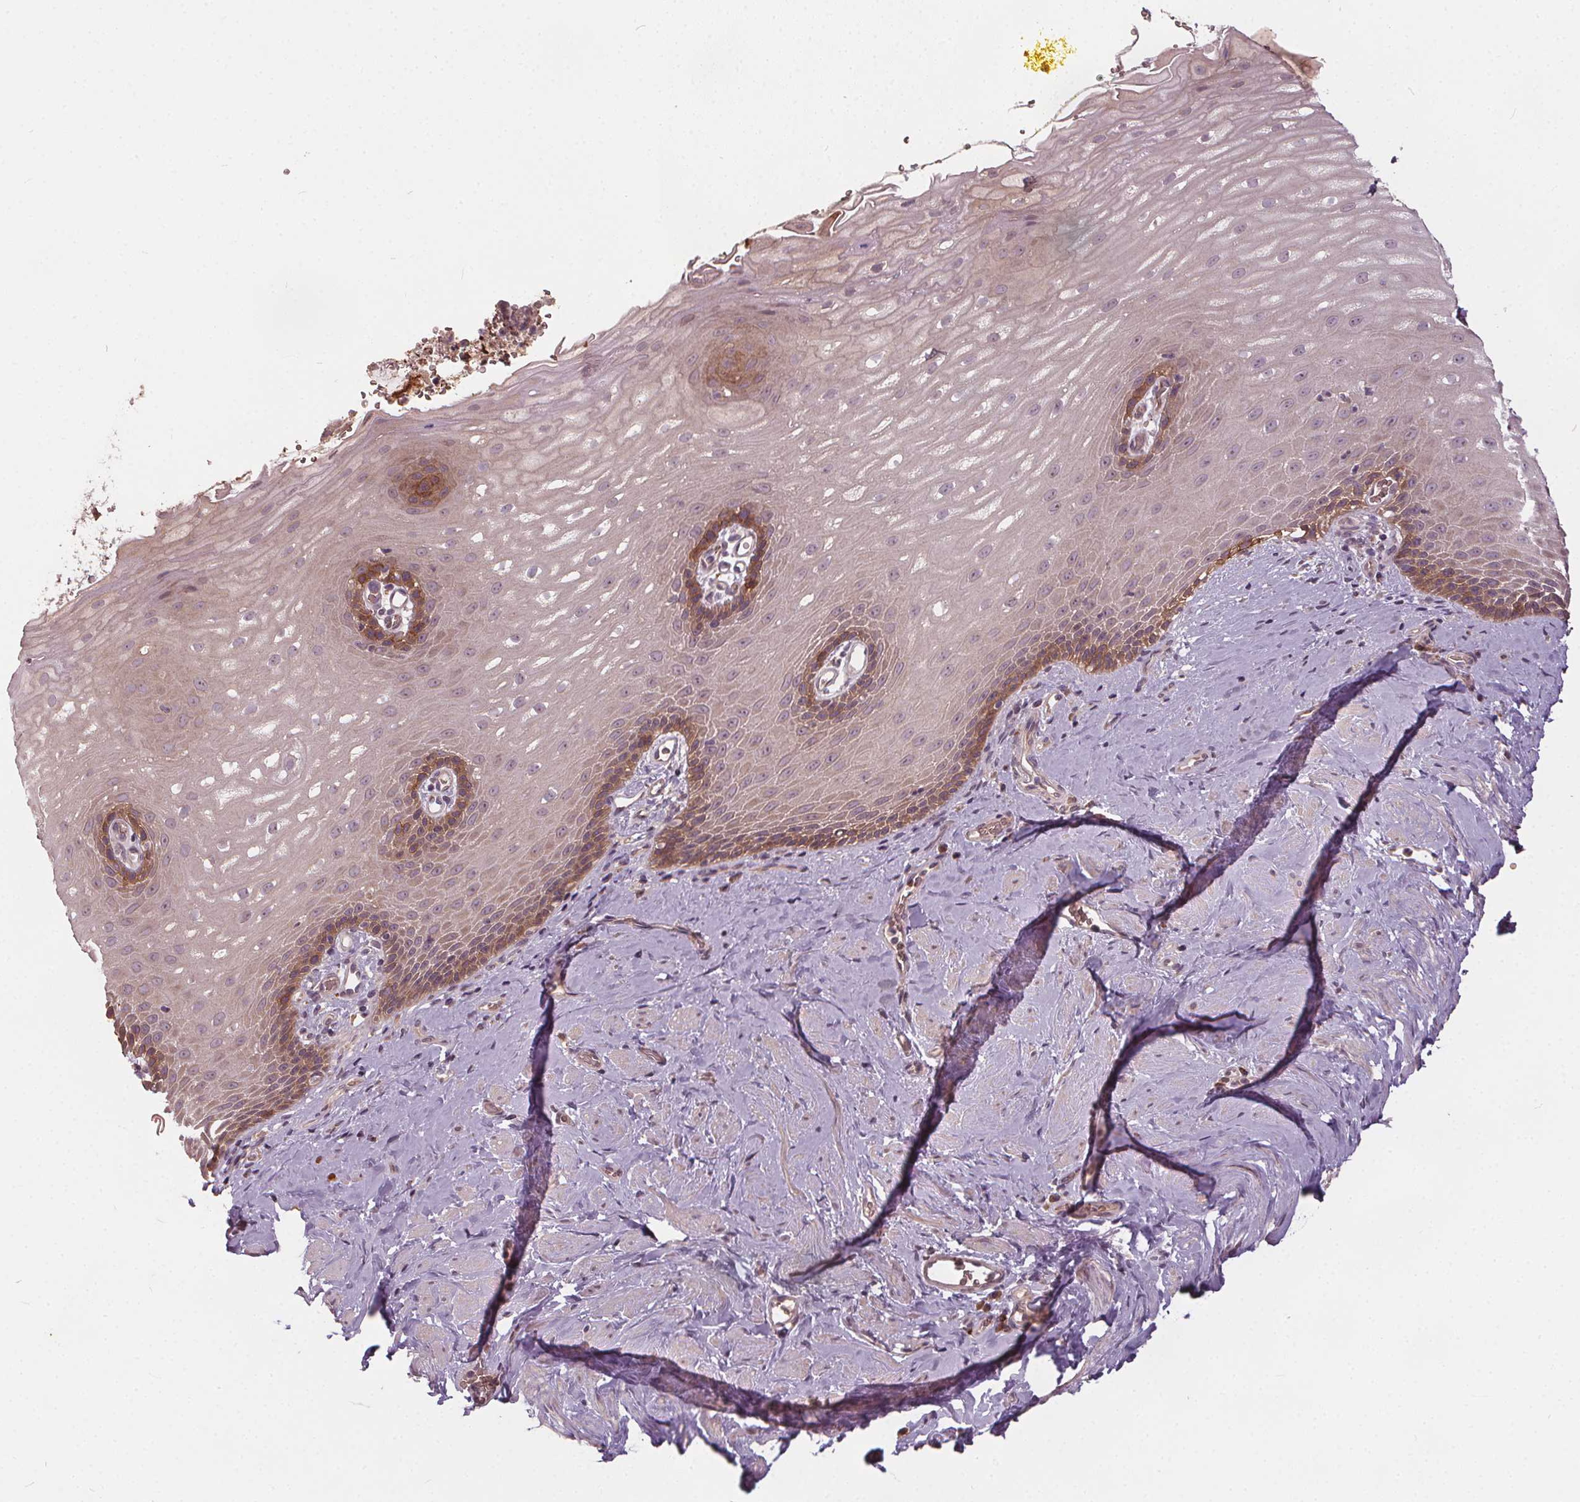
{"staining": {"intensity": "moderate", "quantity": "<25%", "location": "cytoplasmic/membranous"}, "tissue": "esophagus", "cell_type": "Squamous epithelial cells", "image_type": "normal", "snomed": [{"axis": "morphology", "description": "Normal tissue, NOS"}, {"axis": "topography", "description": "Esophagus"}], "caption": "Esophagus stained with DAB IHC displays low levels of moderate cytoplasmic/membranous positivity in about <25% of squamous epithelial cells. (IHC, brightfield microscopy, high magnification).", "gene": "IPO13", "patient": {"sex": "male", "age": 64}}